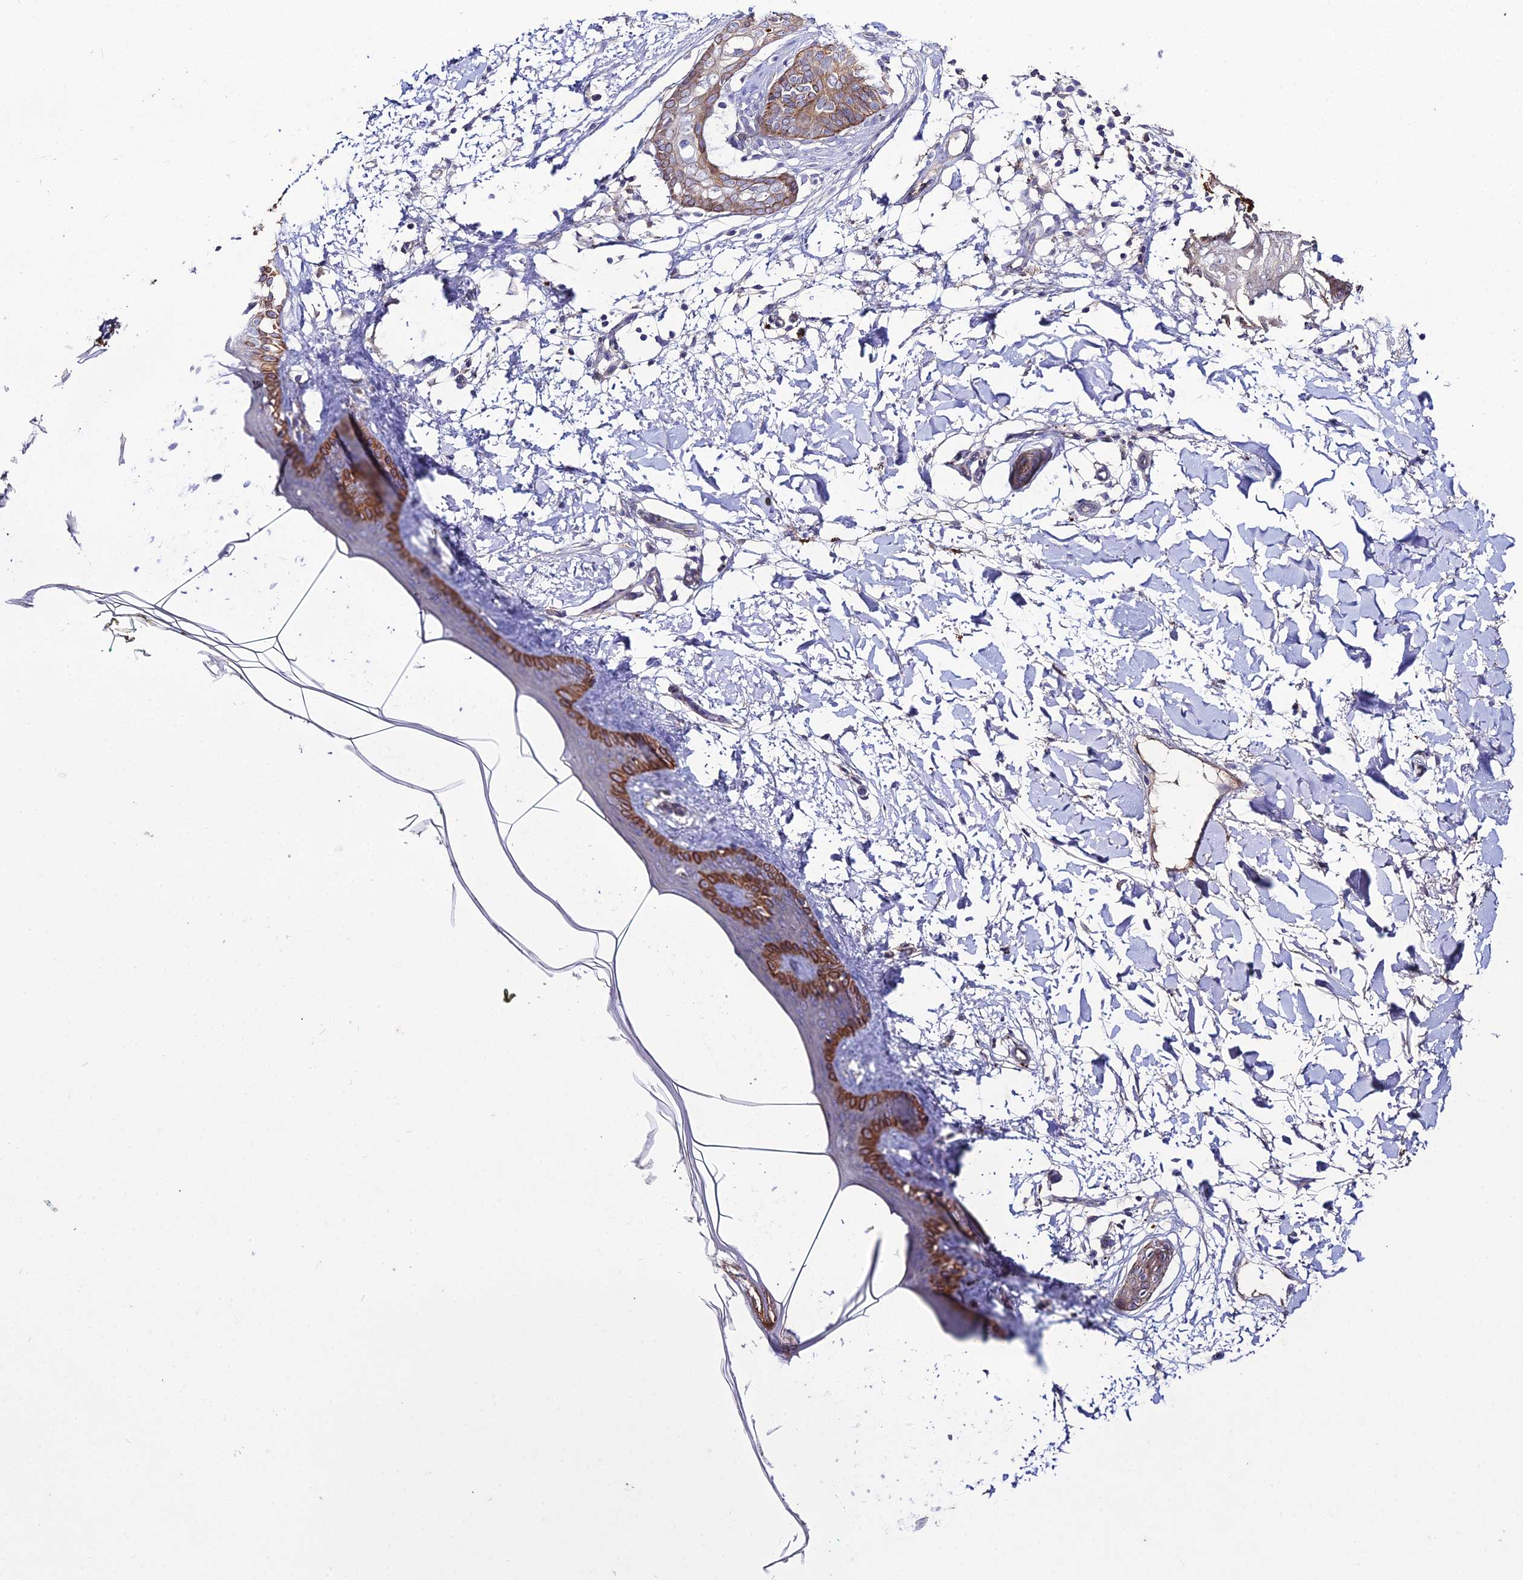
{"staining": {"intensity": "negative", "quantity": "none", "location": "none"}, "tissue": "skin", "cell_type": "Fibroblasts", "image_type": "normal", "snomed": [{"axis": "morphology", "description": "Normal tissue, NOS"}, {"axis": "topography", "description": "Skin"}], "caption": "DAB (3,3'-diaminobenzidine) immunohistochemical staining of unremarkable human skin displays no significant staining in fibroblasts.", "gene": "EID2", "patient": {"sex": "female", "age": 34}}